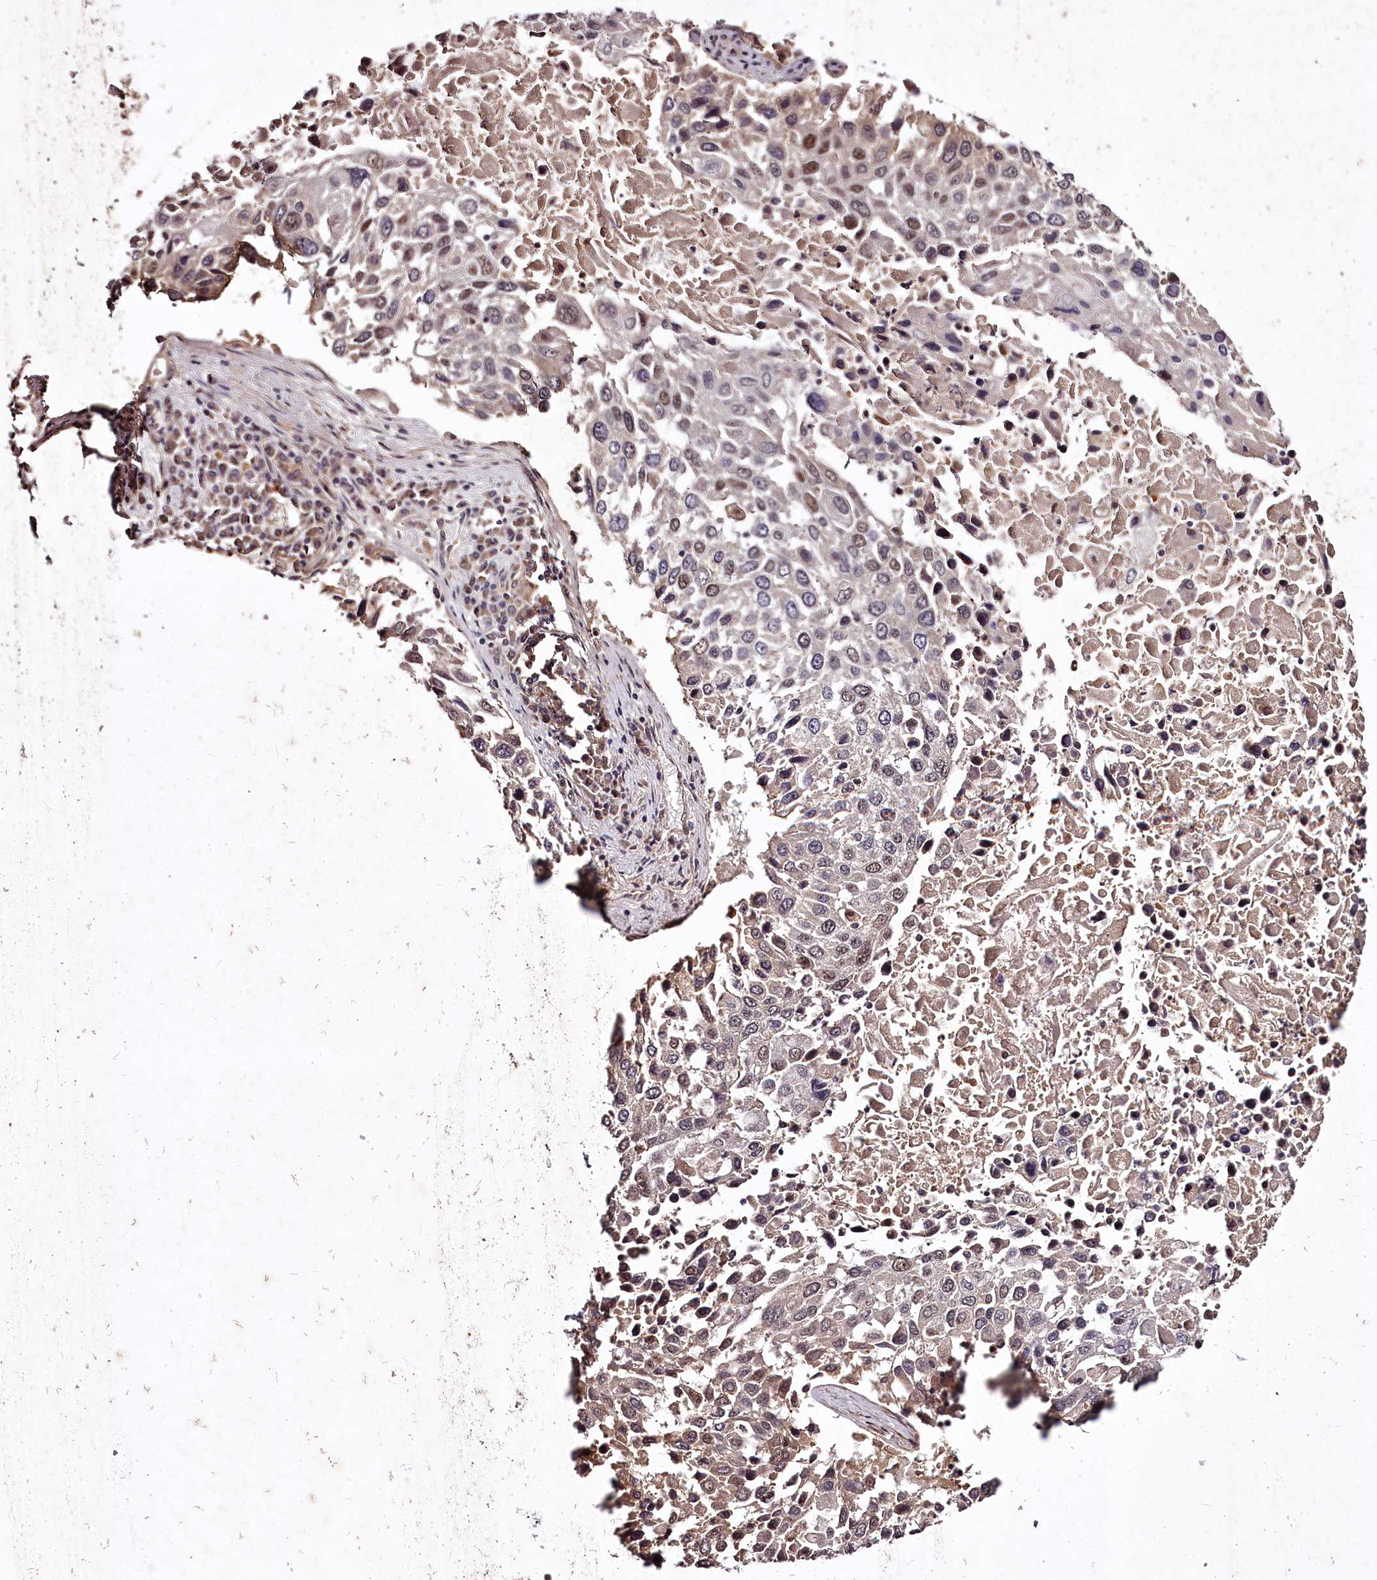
{"staining": {"intensity": "moderate", "quantity": "<25%", "location": "nuclear"}, "tissue": "lung cancer", "cell_type": "Tumor cells", "image_type": "cancer", "snomed": [{"axis": "morphology", "description": "Squamous cell carcinoma, NOS"}, {"axis": "topography", "description": "Lung"}], "caption": "This image demonstrates immunohistochemistry staining of human lung cancer, with low moderate nuclear staining in approximately <25% of tumor cells.", "gene": "MAML3", "patient": {"sex": "male", "age": 65}}